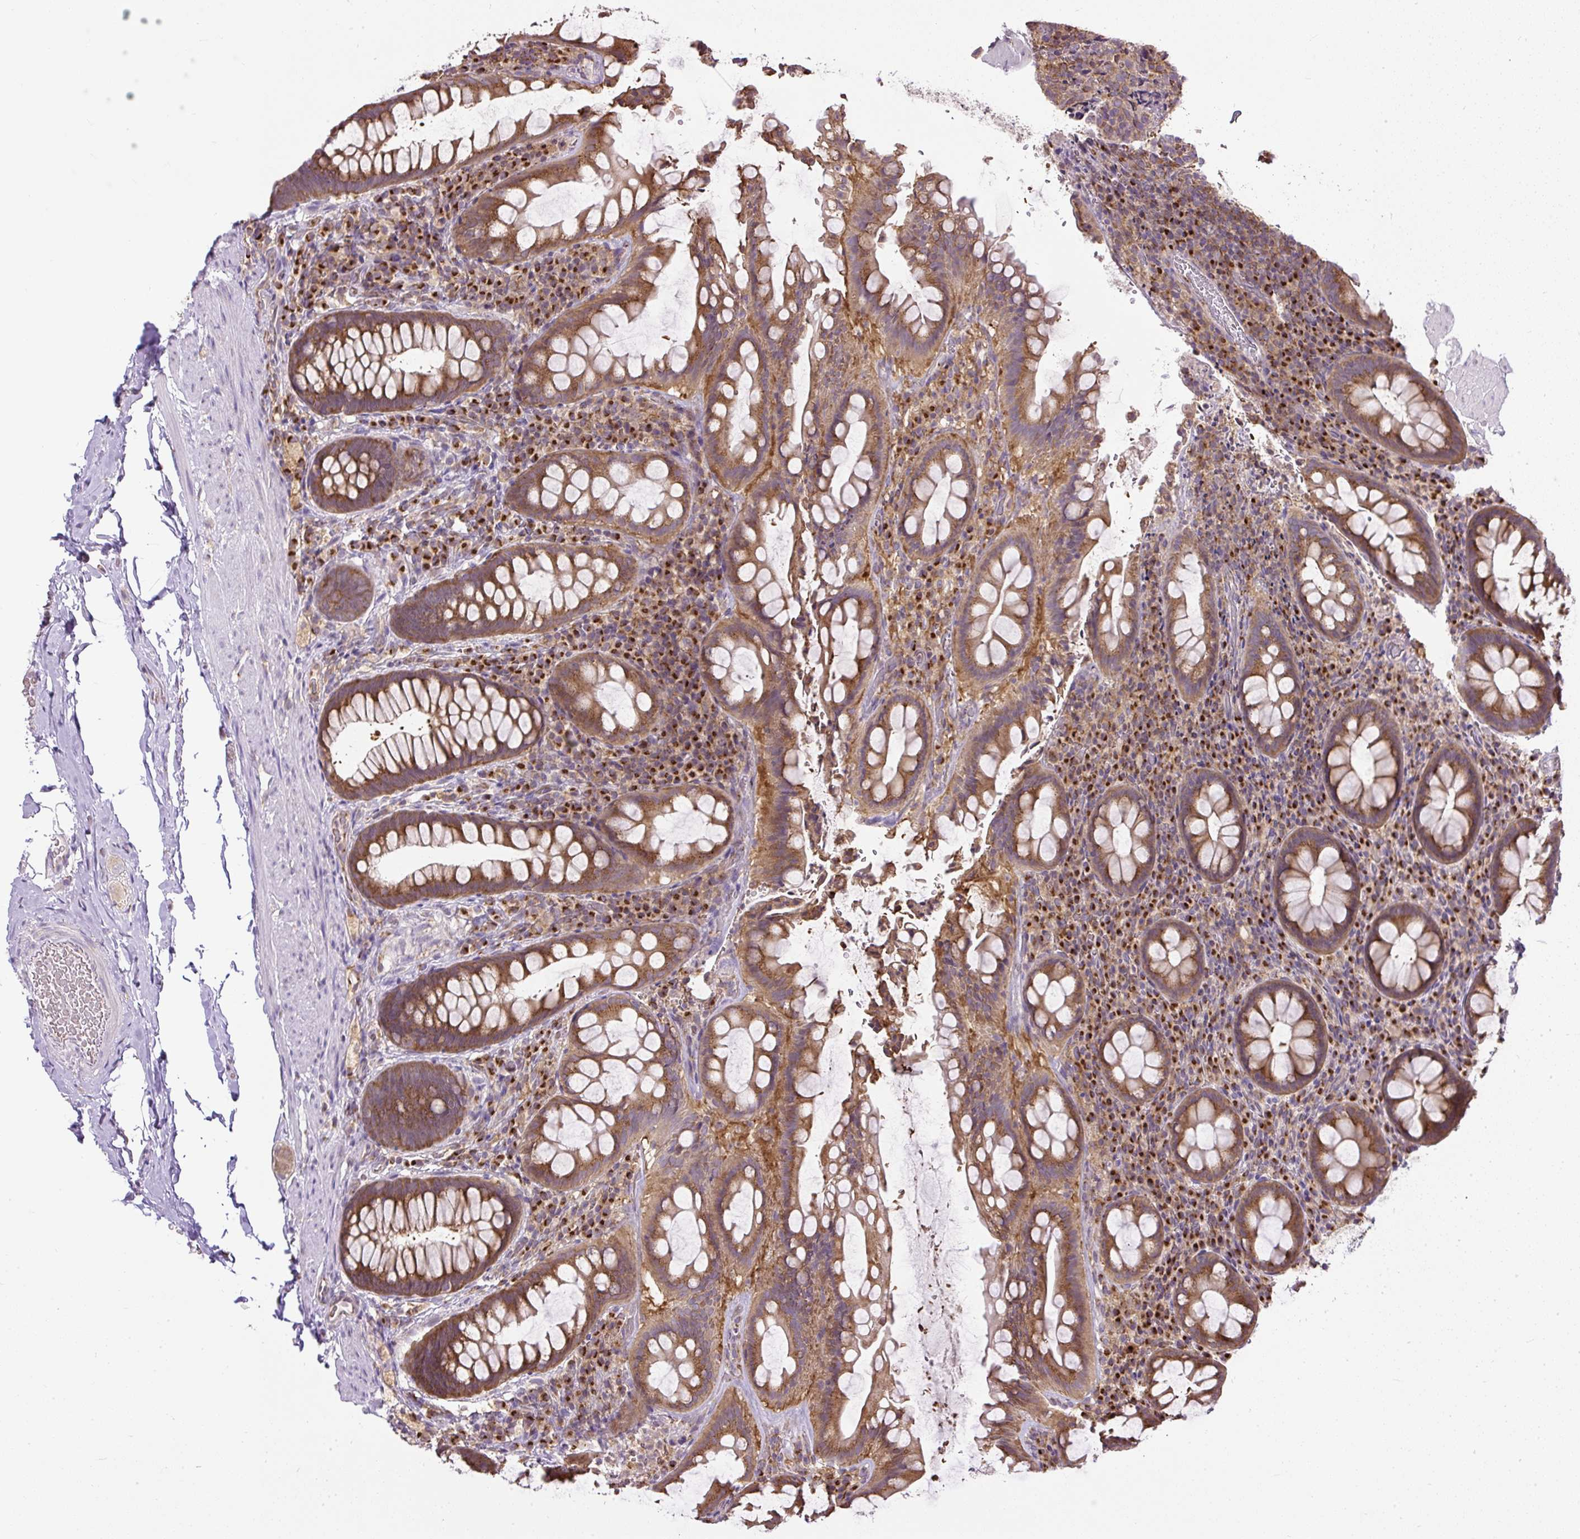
{"staining": {"intensity": "moderate", "quantity": ">75%", "location": "cytoplasmic/membranous"}, "tissue": "rectum", "cell_type": "Glandular cells", "image_type": "normal", "snomed": [{"axis": "morphology", "description": "Normal tissue, NOS"}, {"axis": "topography", "description": "Rectum"}], "caption": "Immunohistochemistry (IHC) histopathology image of benign human rectum stained for a protein (brown), which displays medium levels of moderate cytoplasmic/membranous positivity in approximately >75% of glandular cells.", "gene": "SMC4", "patient": {"sex": "female", "age": 69}}